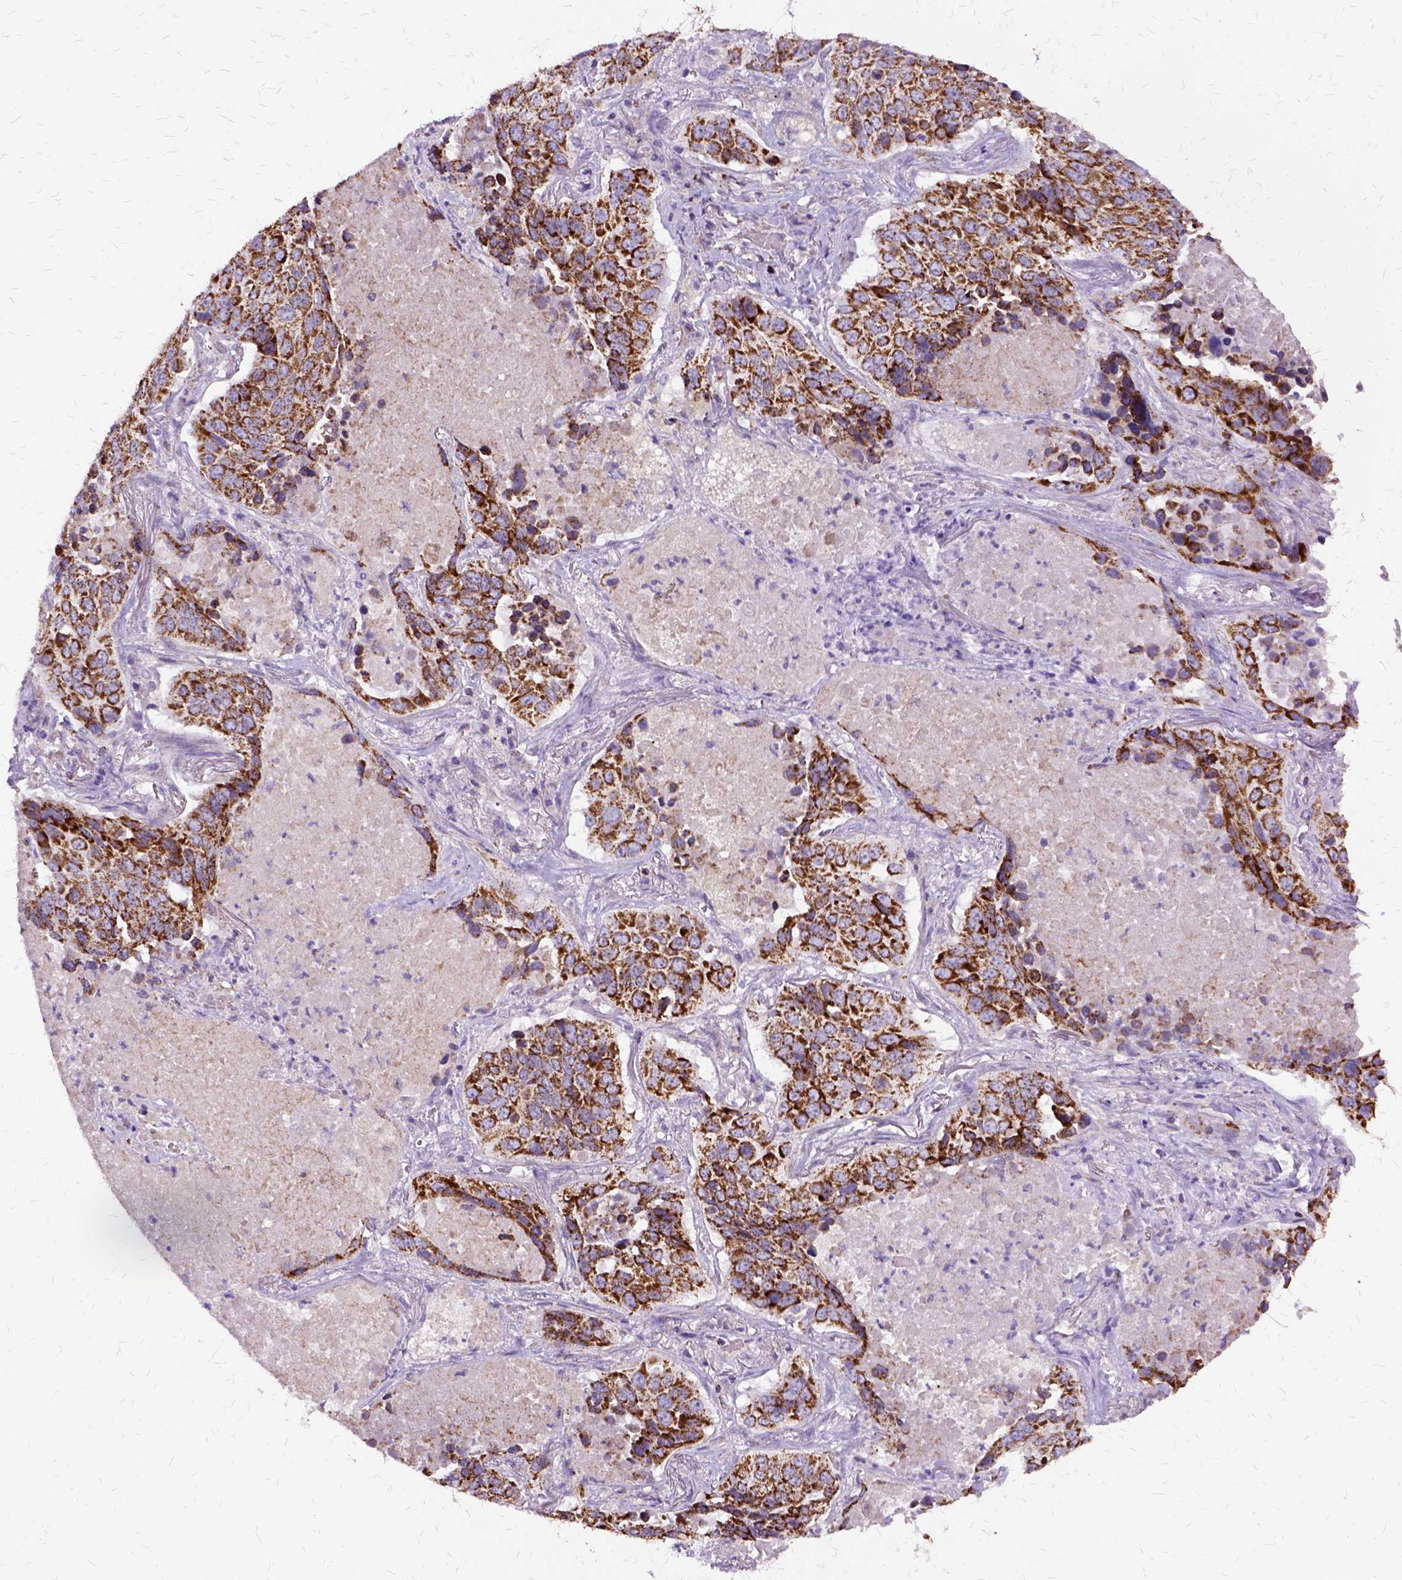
{"staining": {"intensity": "strong", "quantity": ">75%", "location": "cytoplasmic/membranous"}, "tissue": "lung cancer", "cell_type": "Tumor cells", "image_type": "cancer", "snomed": [{"axis": "morphology", "description": "Normal tissue, NOS"}, {"axis": "morphology", "description": "Squamous cell carcinoma, NOS"}, {"axis": "topography", "description": "Bronchus"}, {"axis": "topography", "description": "Lung"}], "caption": "Immunohistochemistry photomicrograph of lung cancer stained for a protein (brown), which demonstrates high levels of strong cytoplasmic/membranous staining in approximately >75% of tumor cells.", "gene": "OXCT1", "patient": {"sex": "male", "age": 64}}